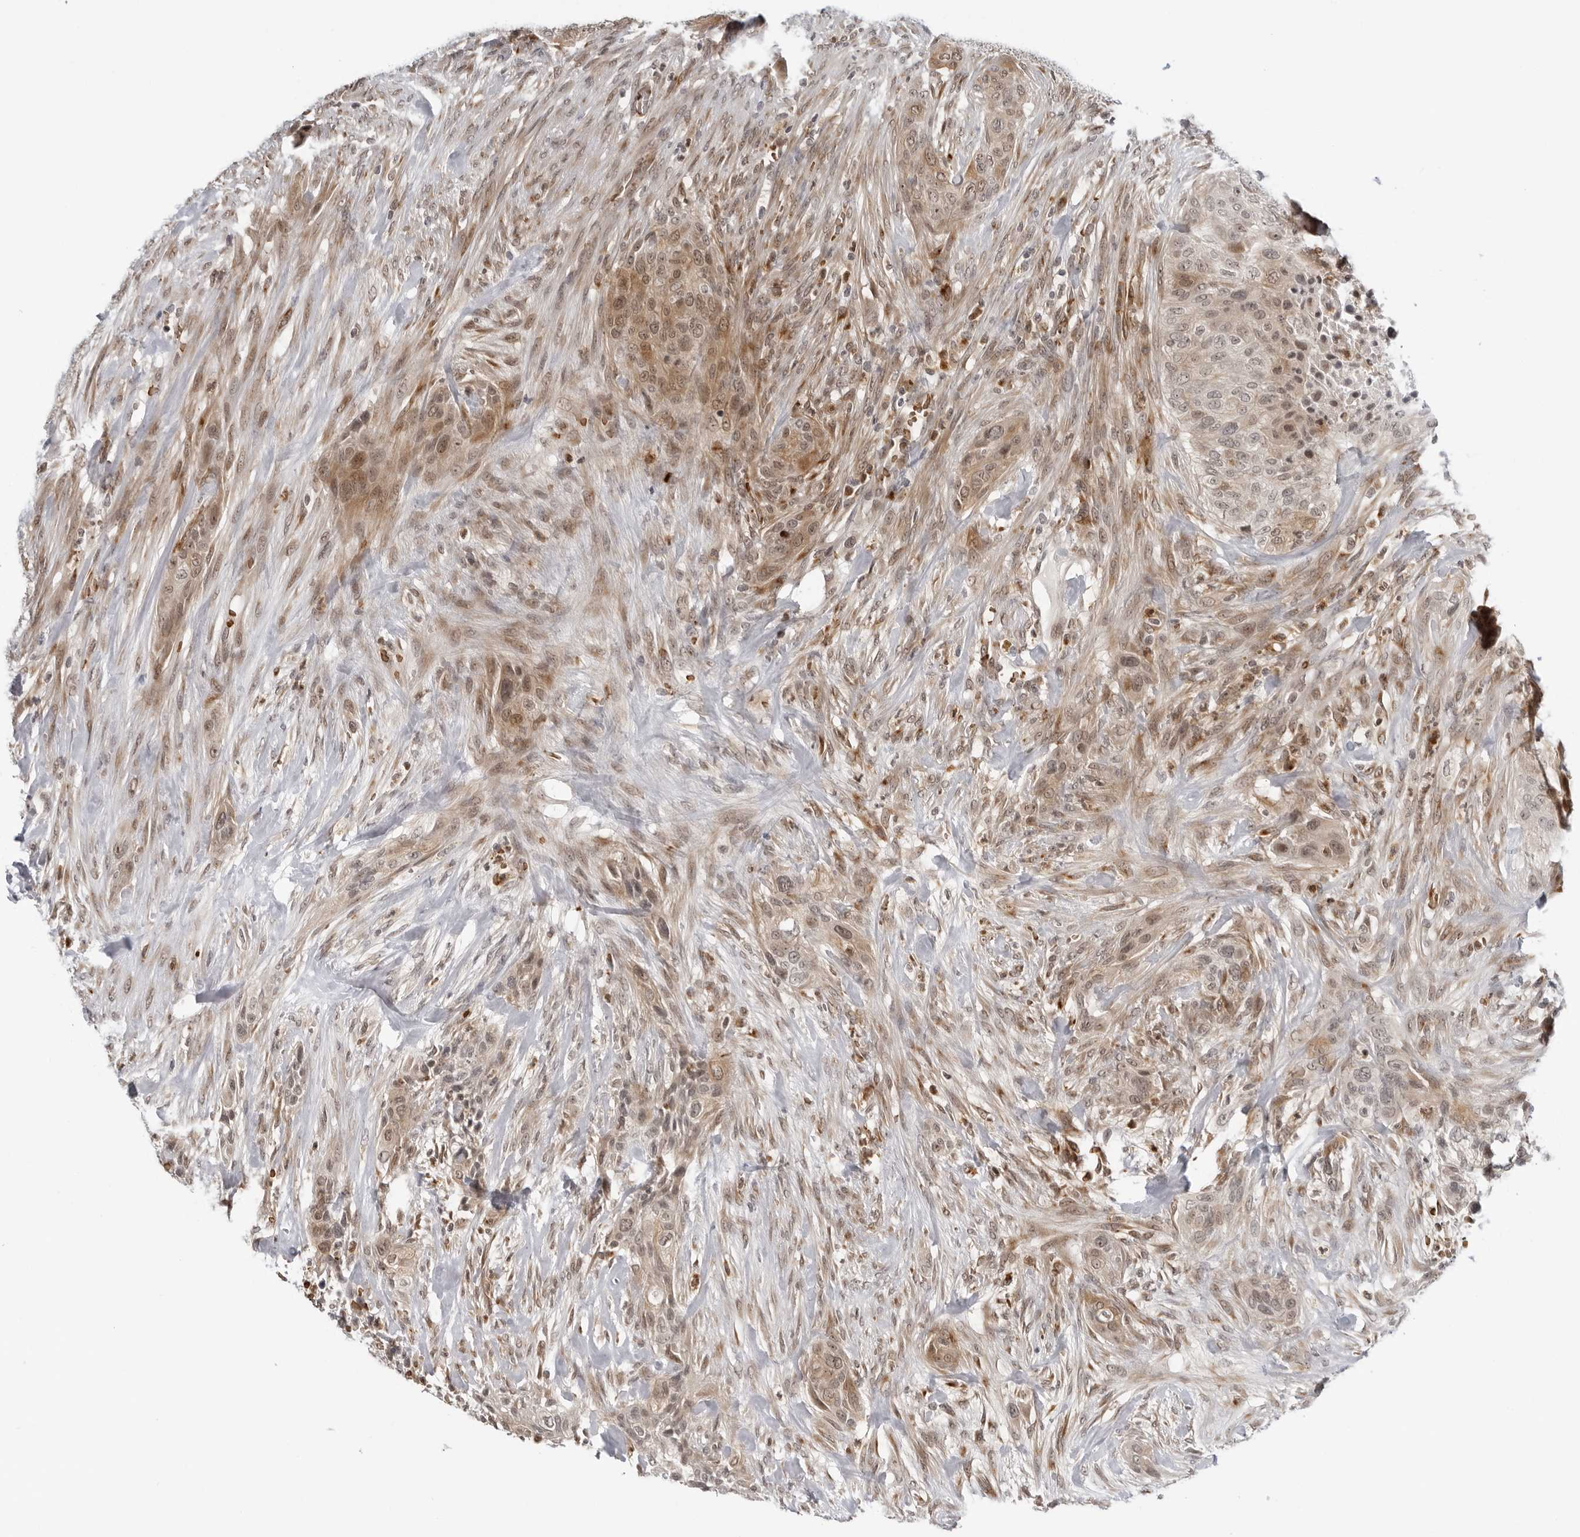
{"staining": {"intensity": "moderate", "quantity": ">75%", "location": "cytoplasmic/membranous,nuclear"}, "tissue": "urothelial cancer", "cell_type": "Tumor cells", "image_type": "cancer", "snomed": [{"axis": "morphology", "description": "Urothelial carcinoma, High grade"}, {"axis": "topography", "description": "Urinary bladder"}], "caption": "Immunohistochemistry (DAB) staining of human high-grade urothelial carcinoma demonstrates moderate cytoplasmic/membranous and nuclear protein staining in about >75% of tumor cells. (DAB = brown stain, brightfield microscopy at high magnification).", "gene": "SUGCT", "patient": {"sex": "male", "age": 35}}